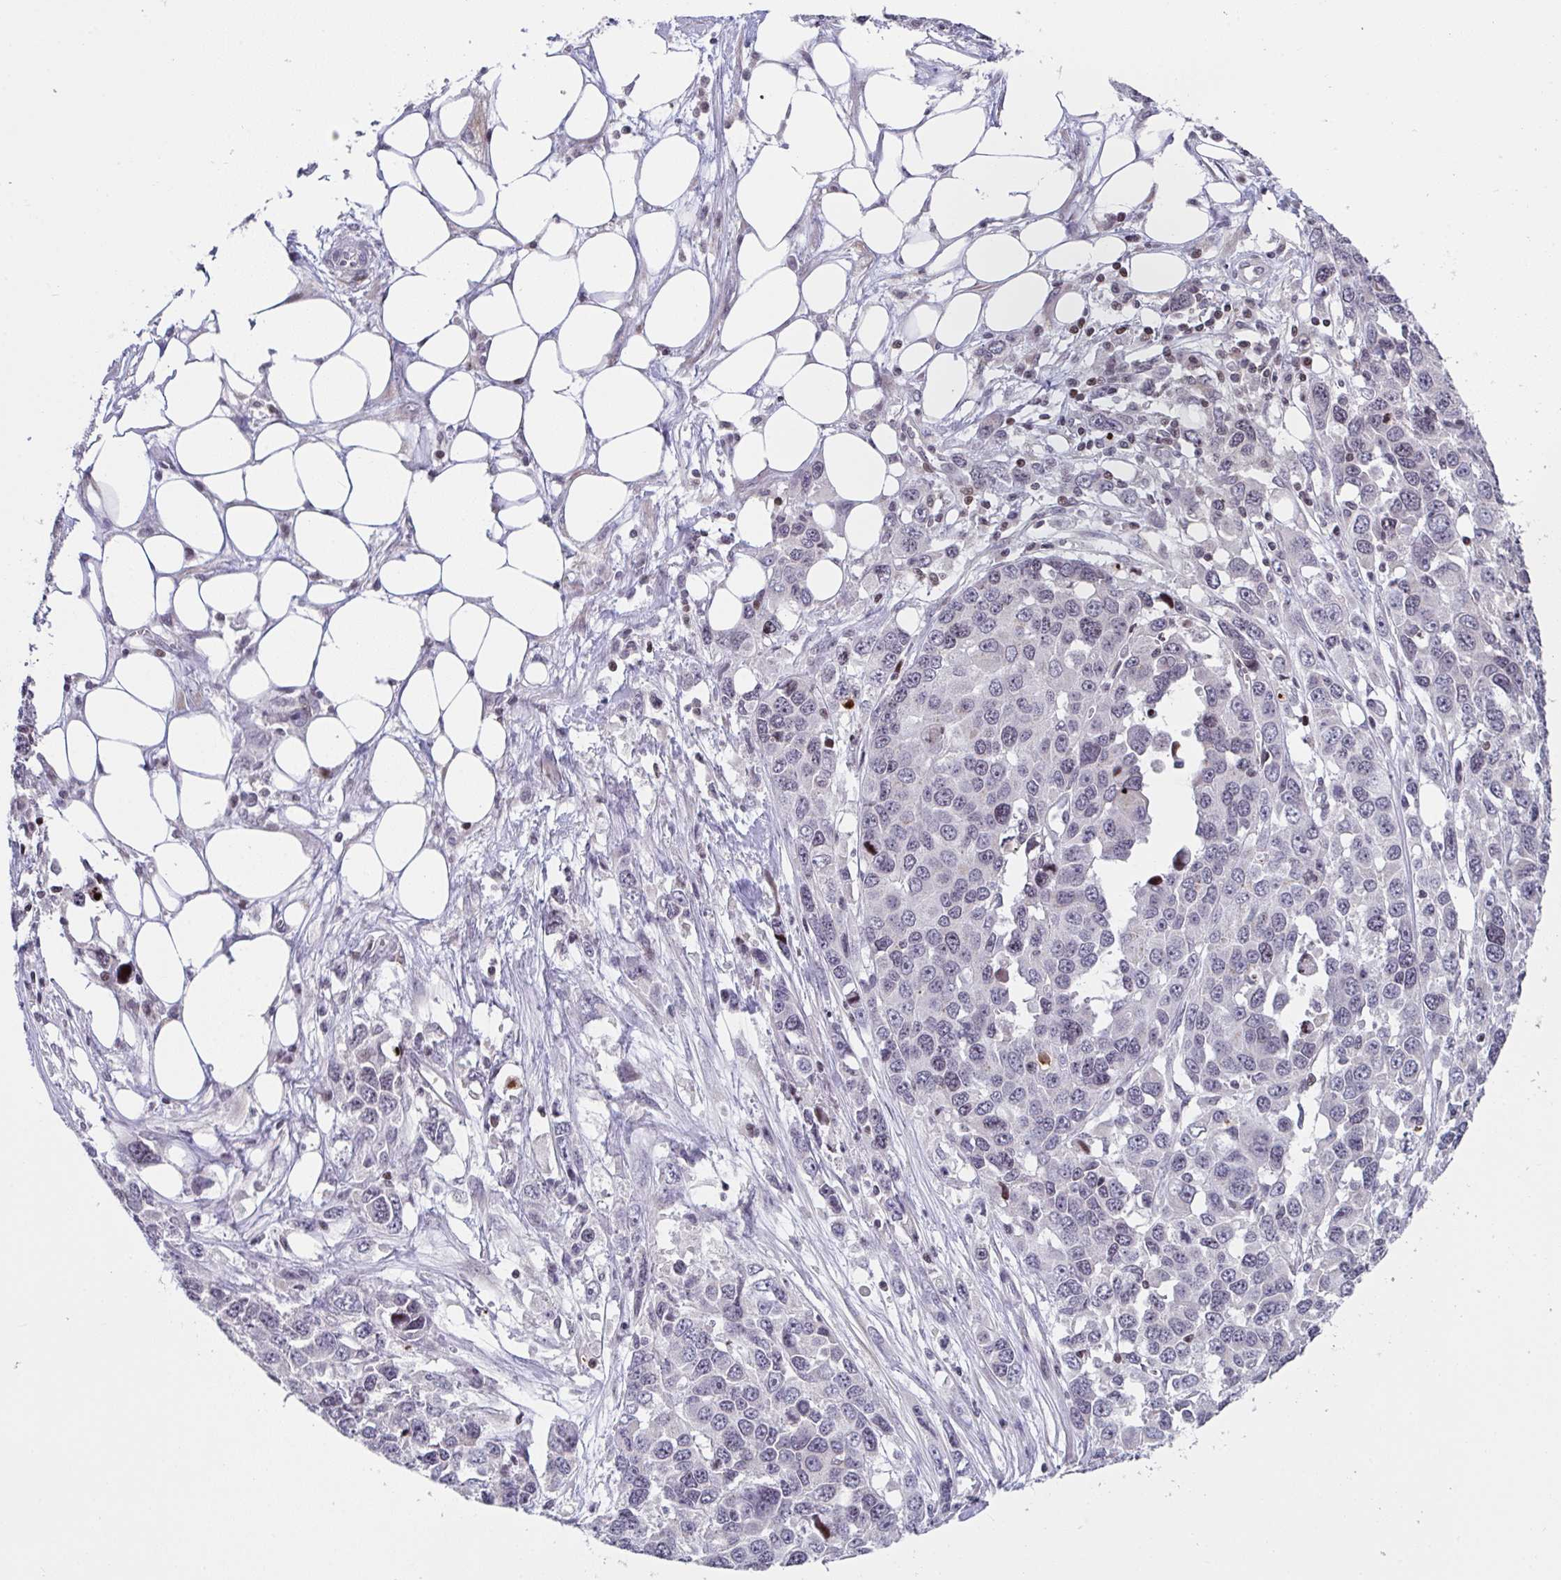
{"staining": {"intensity": "negative", "quantity": "none", "location": "none"}, "tissue": "ovarian cancer", "cell_type": "Tumor cells", "image_type": "cancer", "snomed": [{"axis": "morphology", "description": "Cystadenocarcinoma, serous, NOS"}, {"axis": "topography", "description": "Ovary"}], "caption": "Immunohistochemistry (IHC) of human serous cystadenocarcinoma (ovarian) displays no staining in tumor cells.", "gene": "PCDHB8", "patient": {"sex": "female", "age": 76}}